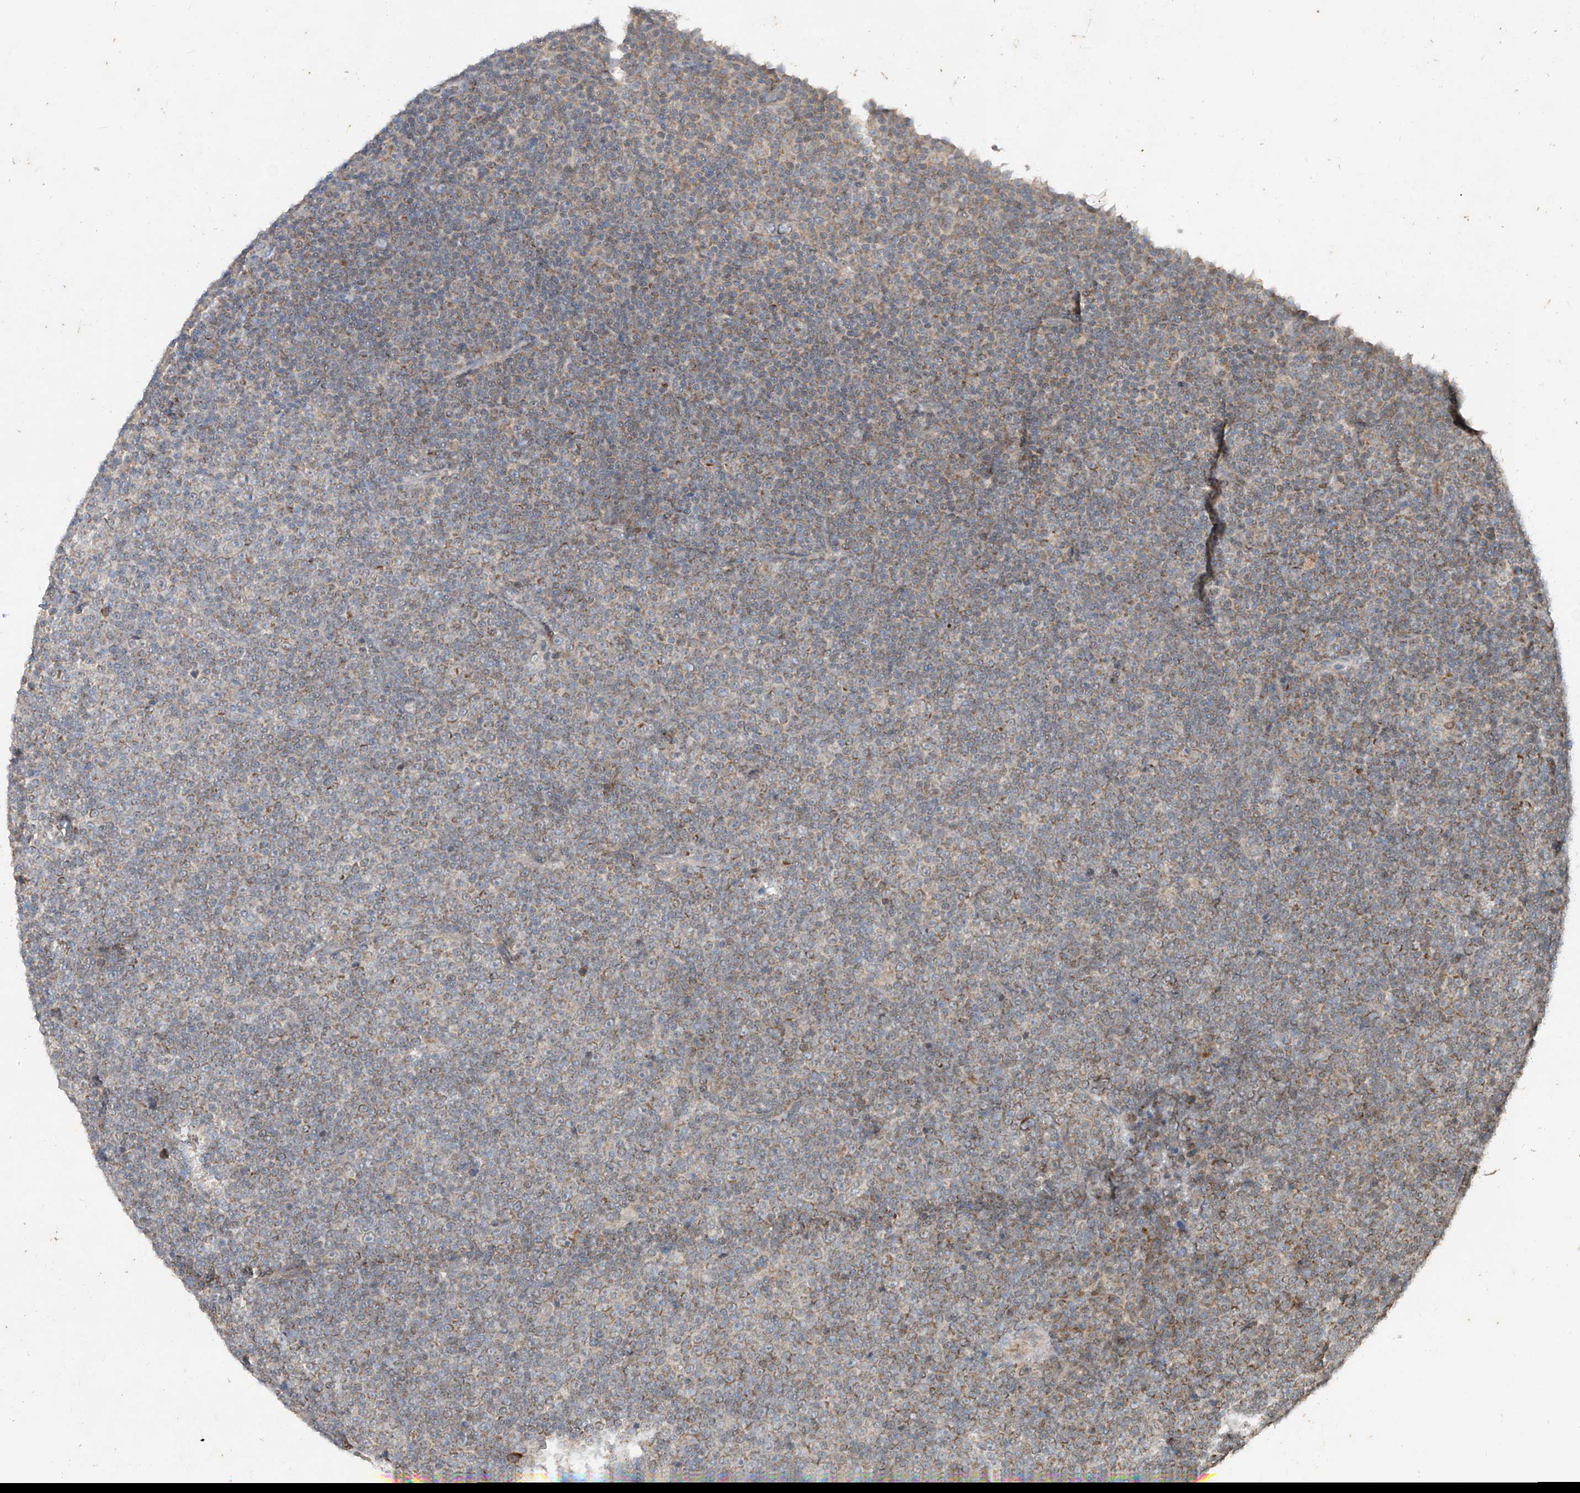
{"staining": {"intensity": "moderate", "quantity": "<25%", "location": "cytoplasmic/membranous"}, "tissue": "lymphoma", "cell_type": "Tumor cells", "image_type": "cancer", "snomed": [{"axis": "morphology", "description": "Malignant lymphoma, non-Hodgkin's type, Low grade"}, {"axis": "topography", "description": "Lymph node"}], "caption": "Lymphoma stained with a protein marker reveals moderate staining in tumor cells.", "gene": "MTUS2", "patient": {"sex": "female", "age": 67}}